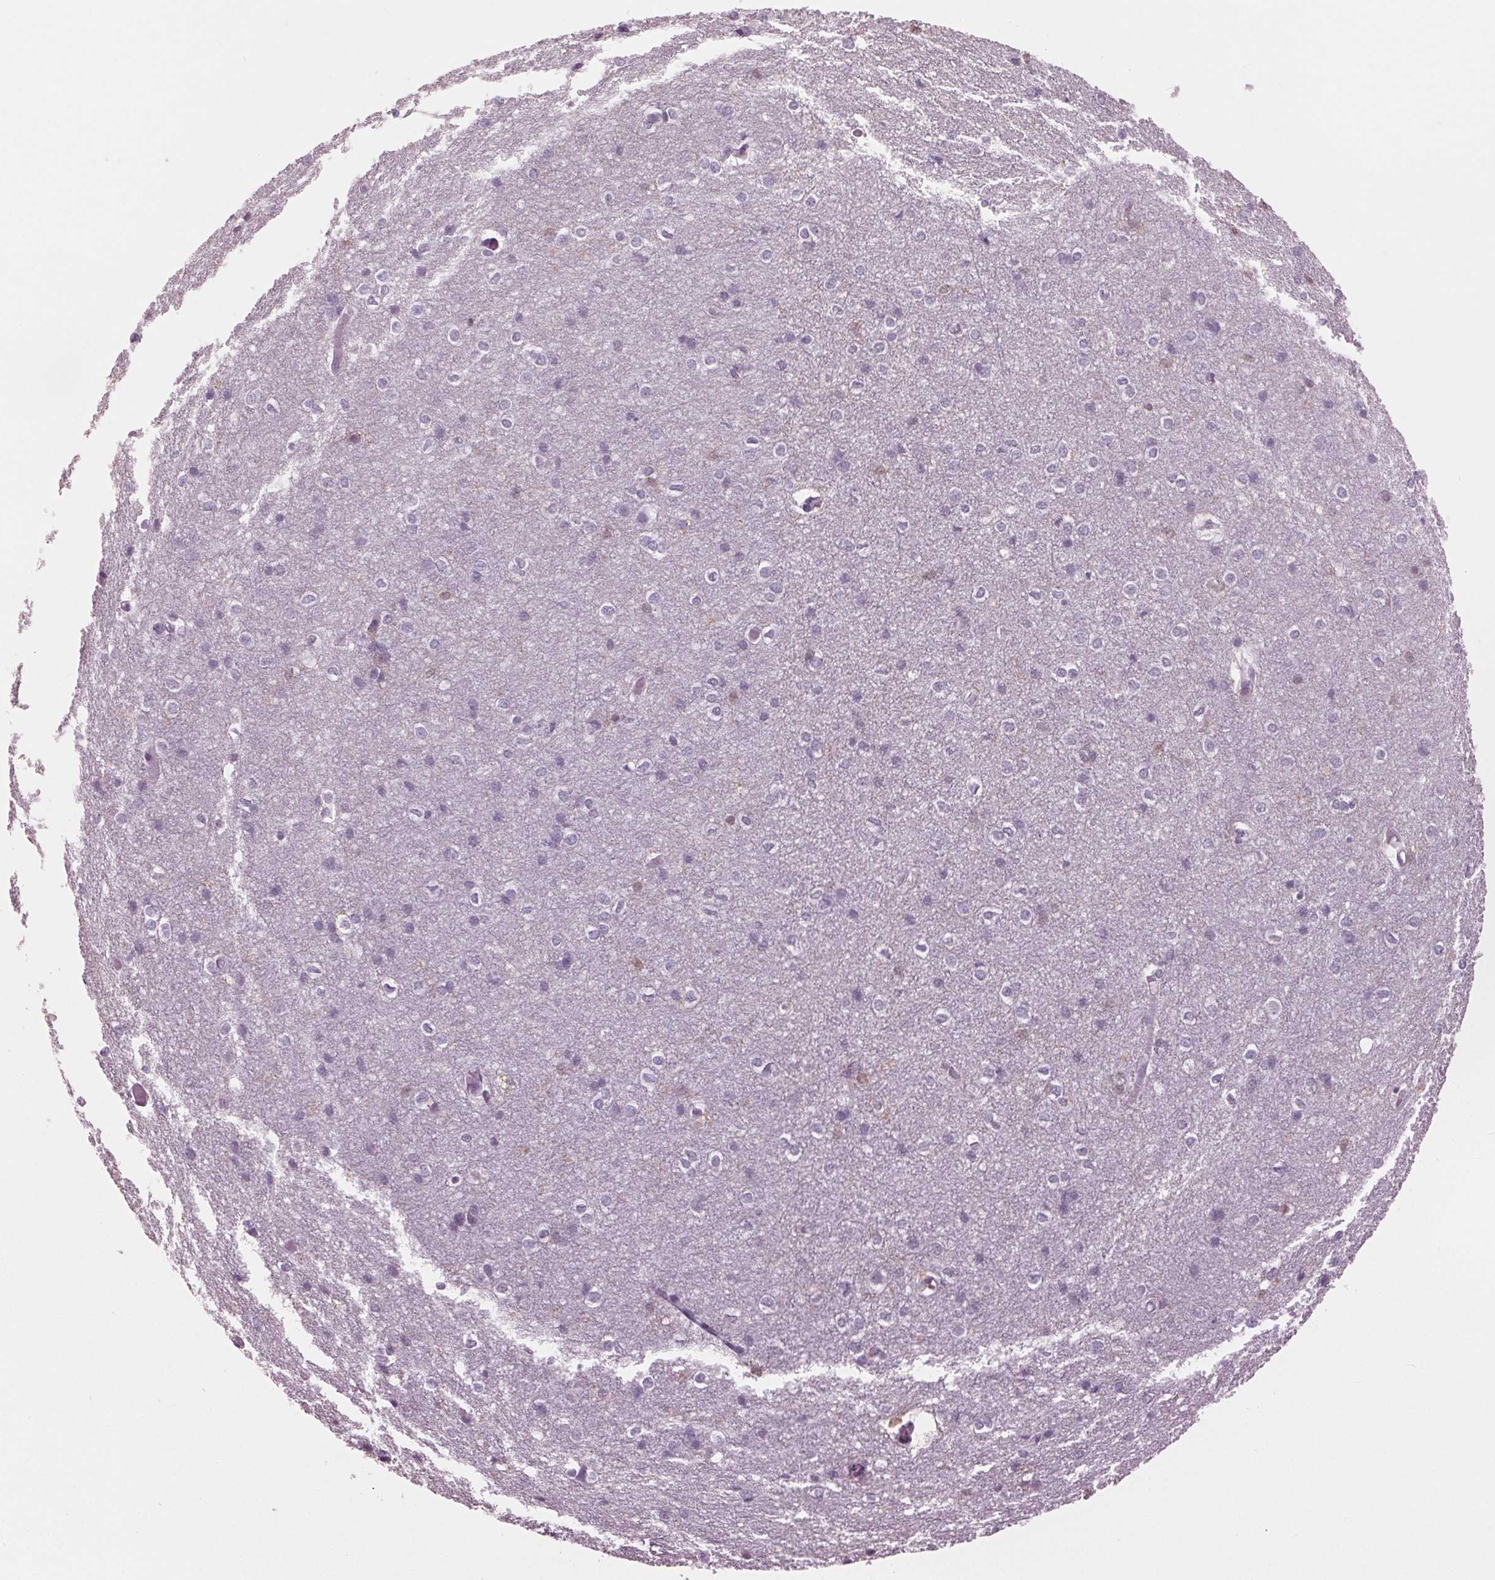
{"staining": {"intensity": "negative", "quantity": "none", "location": "none"}, "tissue": "cerebral cortex", "cell_type": "Endothelial cells", "image_type": "normal", "snomed": [{"axis": "morphology", "description": "Normal tissue, NOS"}, {"axis": "topography", "description": "Cerebral cortex"}], "caption": "Immunohistochemistry photomicrograph of normal cerebral cortex stained for a protein (brown), which displays no positivity in endothelial cells.", "gene": "BTLA", "patient": {"sex": "male", "age": 37}}